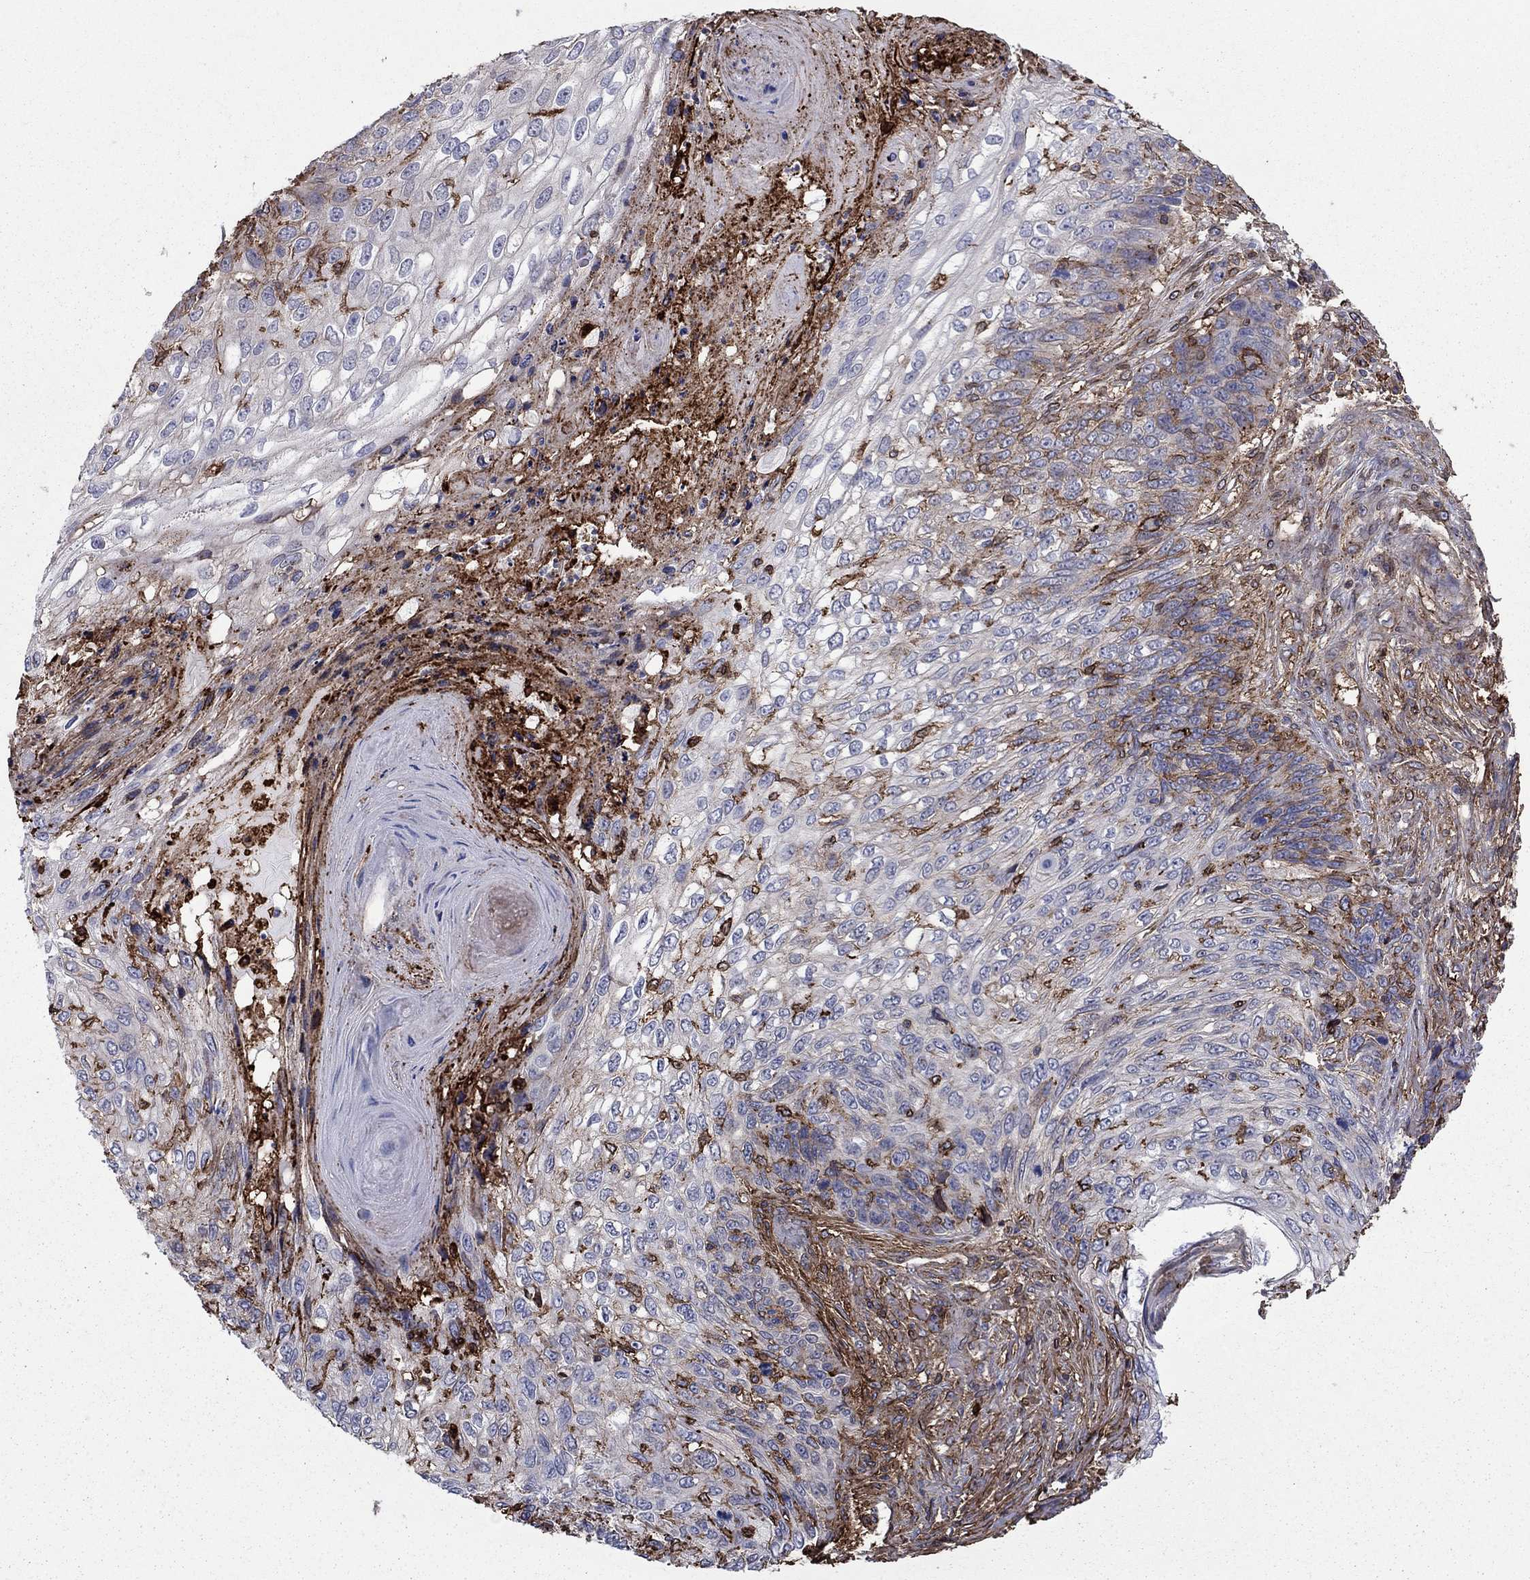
{"staining": {"intensity": "negative", "quantity": "none", "location": "none"}, "tissue": "skin cancer", "cell_type": "Tumor cells", "image_type": "cancer", "snomed": [{"axis": "morphology", "description": "Squamous cell carcinoma, NOS"}, {"axis": "topography", "description": "Skin"}], "caption": "Protein analysis of skin cancer (squamous cell carcinoma) displays no significant positivity in tumor cells.", "gene": "PLAU", "patient": {"sex": "male", "age": 92}}